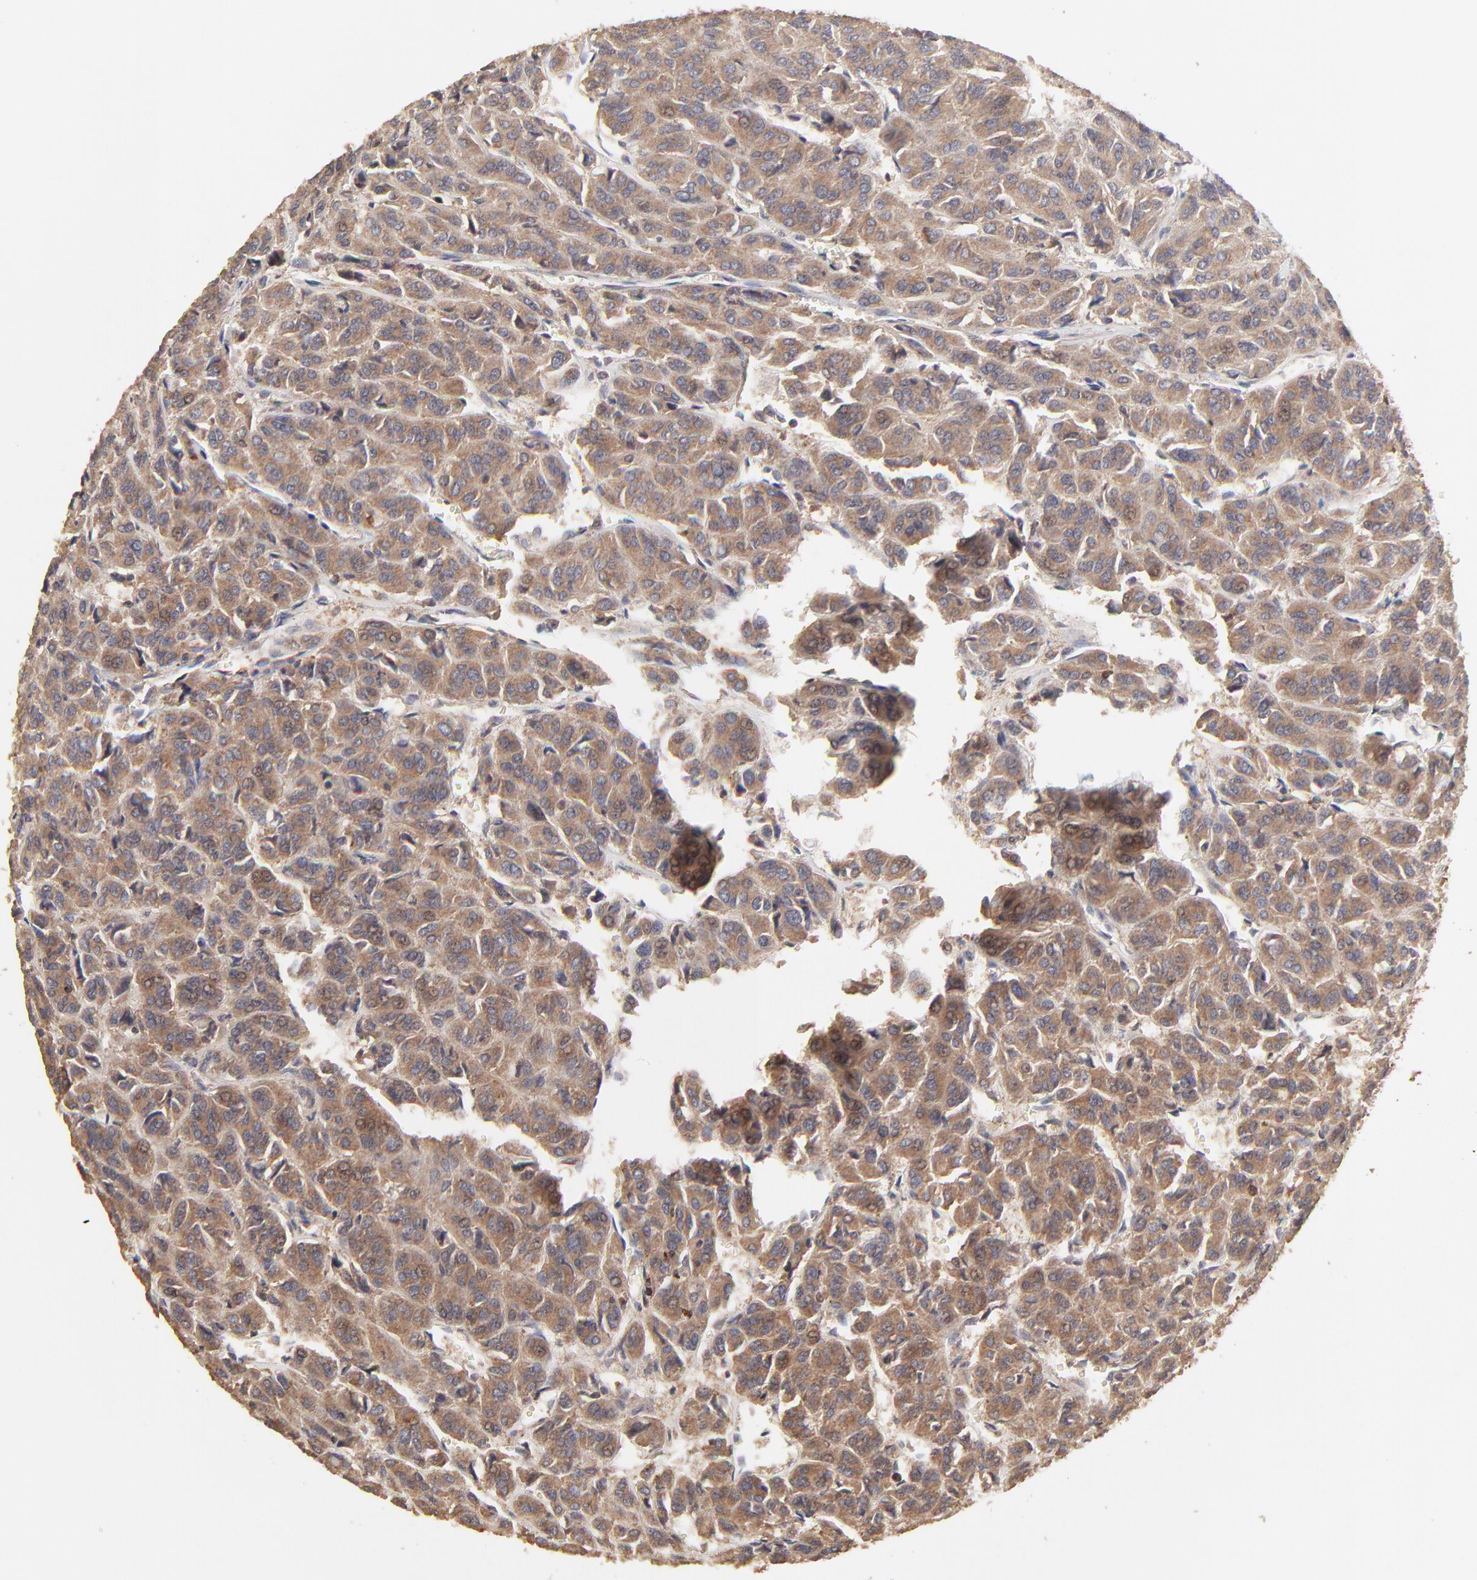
{"staining": {"intensity": "moderate", "quantity": ">75%", "location": "cytoplasmic/membranous"}, "tissue": "thyroid cancer", "cell_type": "Tumor cells", "image_type": "cancer", "snomed": [{"axis": "morphology", "description": "Follicular adenoma carcinoma, NOS"}, {"axis": "topography", "description": "Thyroid gland"}], "caption": "This is an image of immunohistochemistry staining of thyroid follicular adenoma carcinoma, which shows moderate expression in the cytoplasmic/membranous of tumor cells.", "gene": "STON2", "patient": {"sex": "female", "age": 71}}